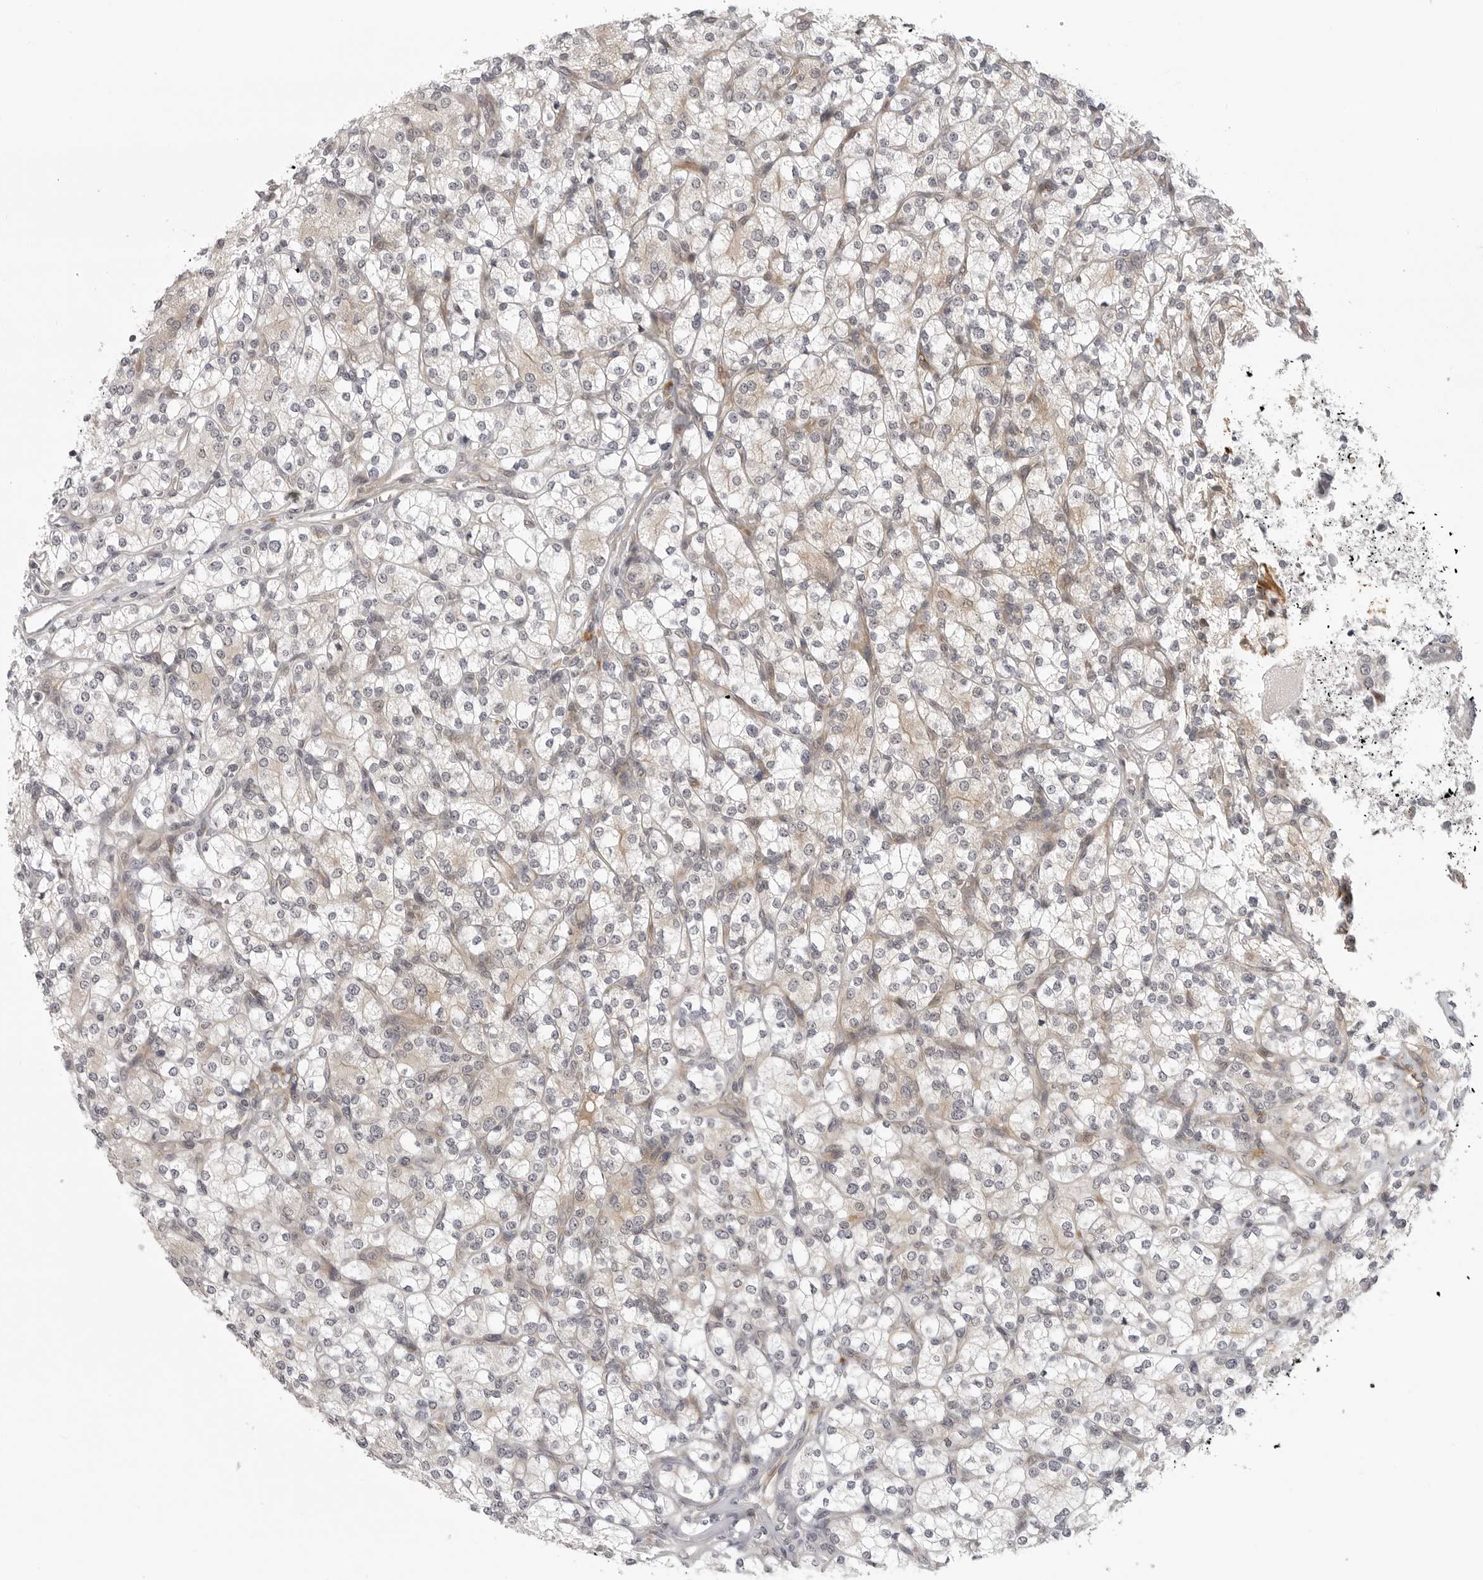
{"staining": {"intensity": "negative", "quantity": "none", "location": "none"}, "tissue": "renal cancer", "cell_type": "Tumor cells", "image_type": "cancer", "snomed": [{"axis": "morphology", "description": "Adenocarcinoma, NOS"}, {"axis": "topography", "description": "Kidney"}], "caption": "IHC image of human renal adenocarcinoma stained for a protein (brown), which demonstrates no positivity in tumor cells.", "gene": "CD300LD", "patient": {"sex": "male", "age": 77}}